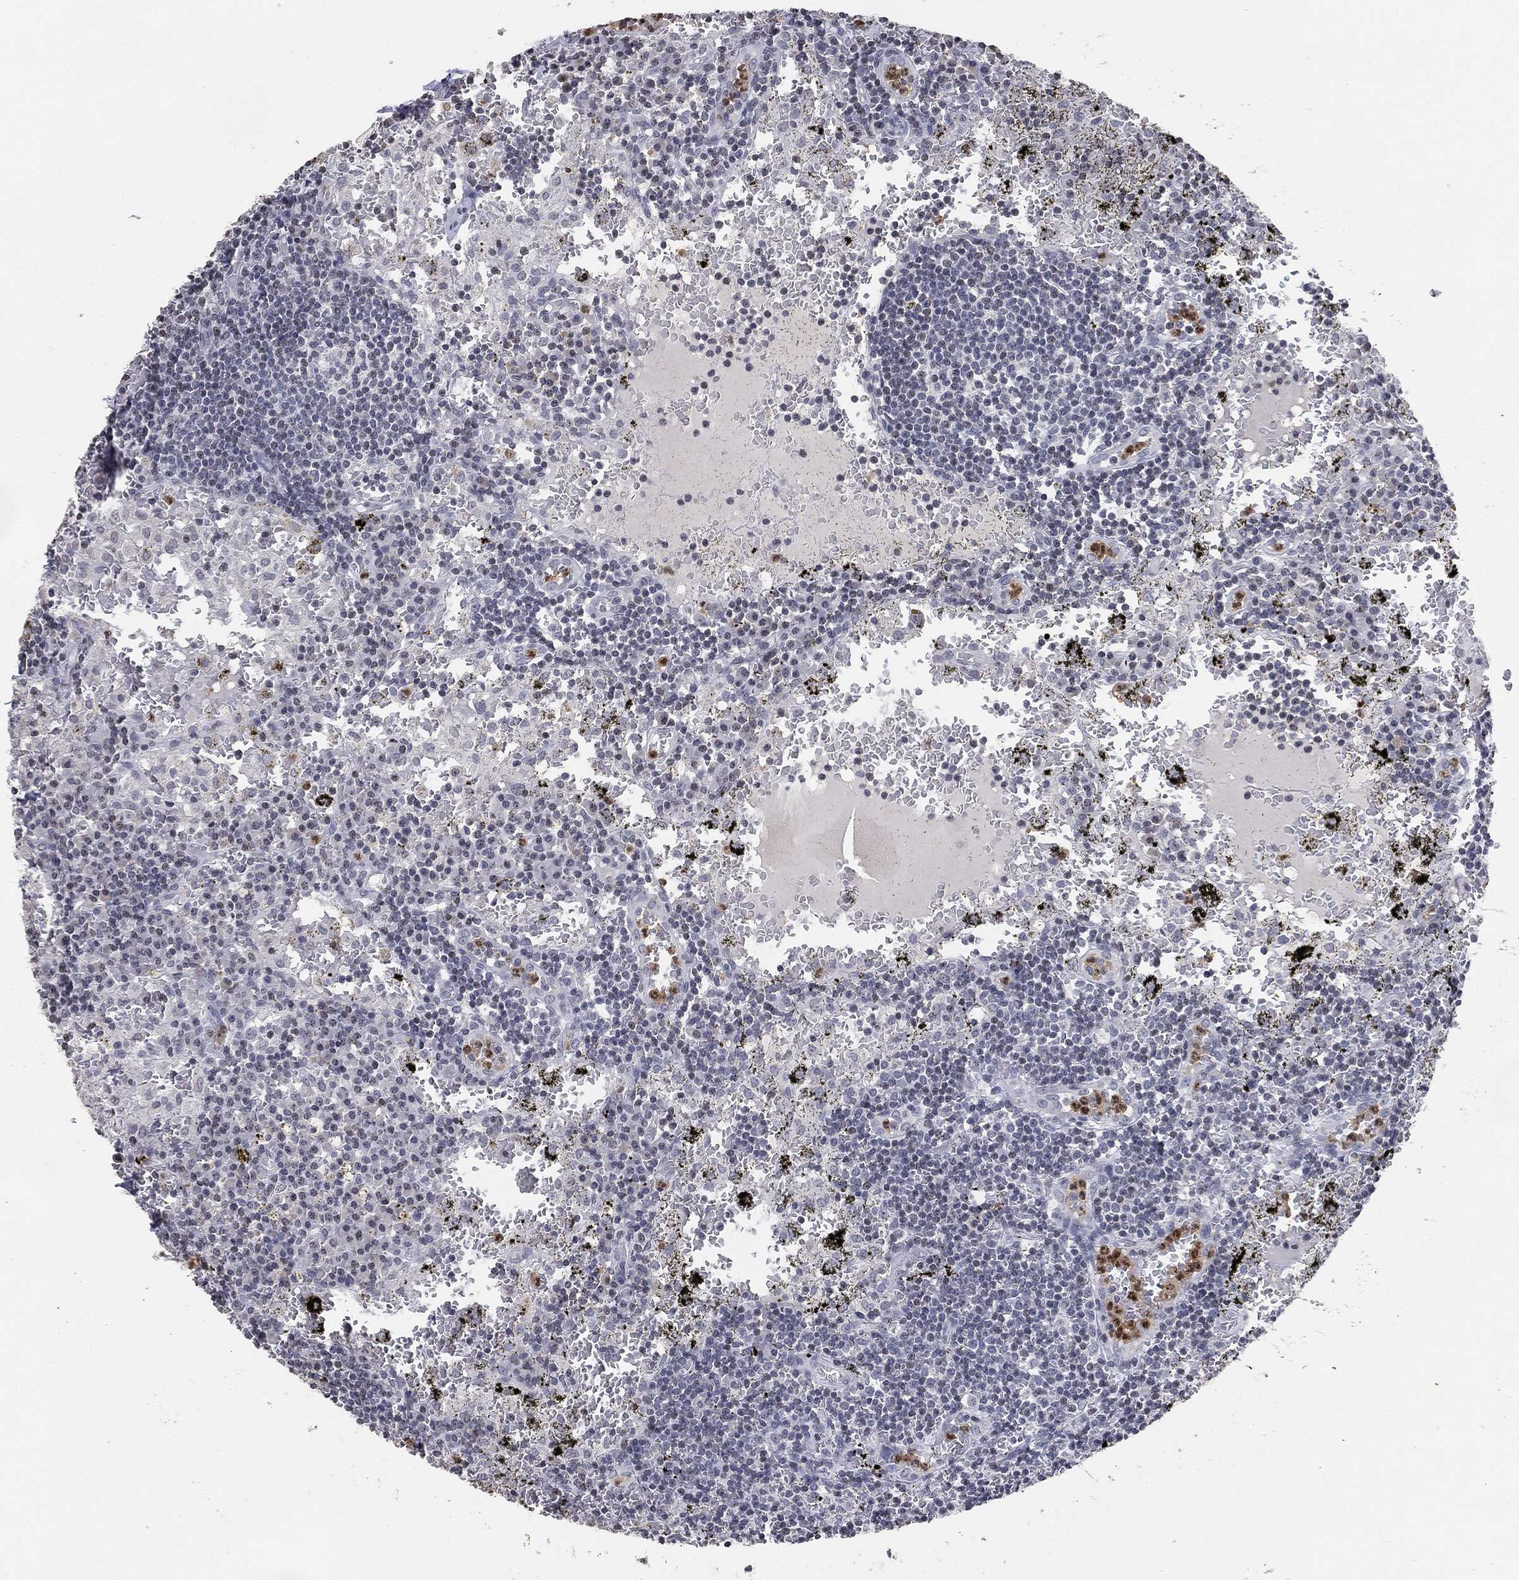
{"staining": {"intensity": "negative", "quantity": "none", "location": "none"}, "tissue": "lymph node", "cell_type": "Germinal center cells", "image_type": "normal", "snomed": [{"axis": "morphology", "description": "Normal tissue, NOS"}, {"axis": "topography", "description": "Lymph node"}], "caption": "Lymph node stained for a protein using IHC demonstrates no staining germinal center cells.", "gene": "ARG1", "patient": {"sex": "male", "age": 62}}